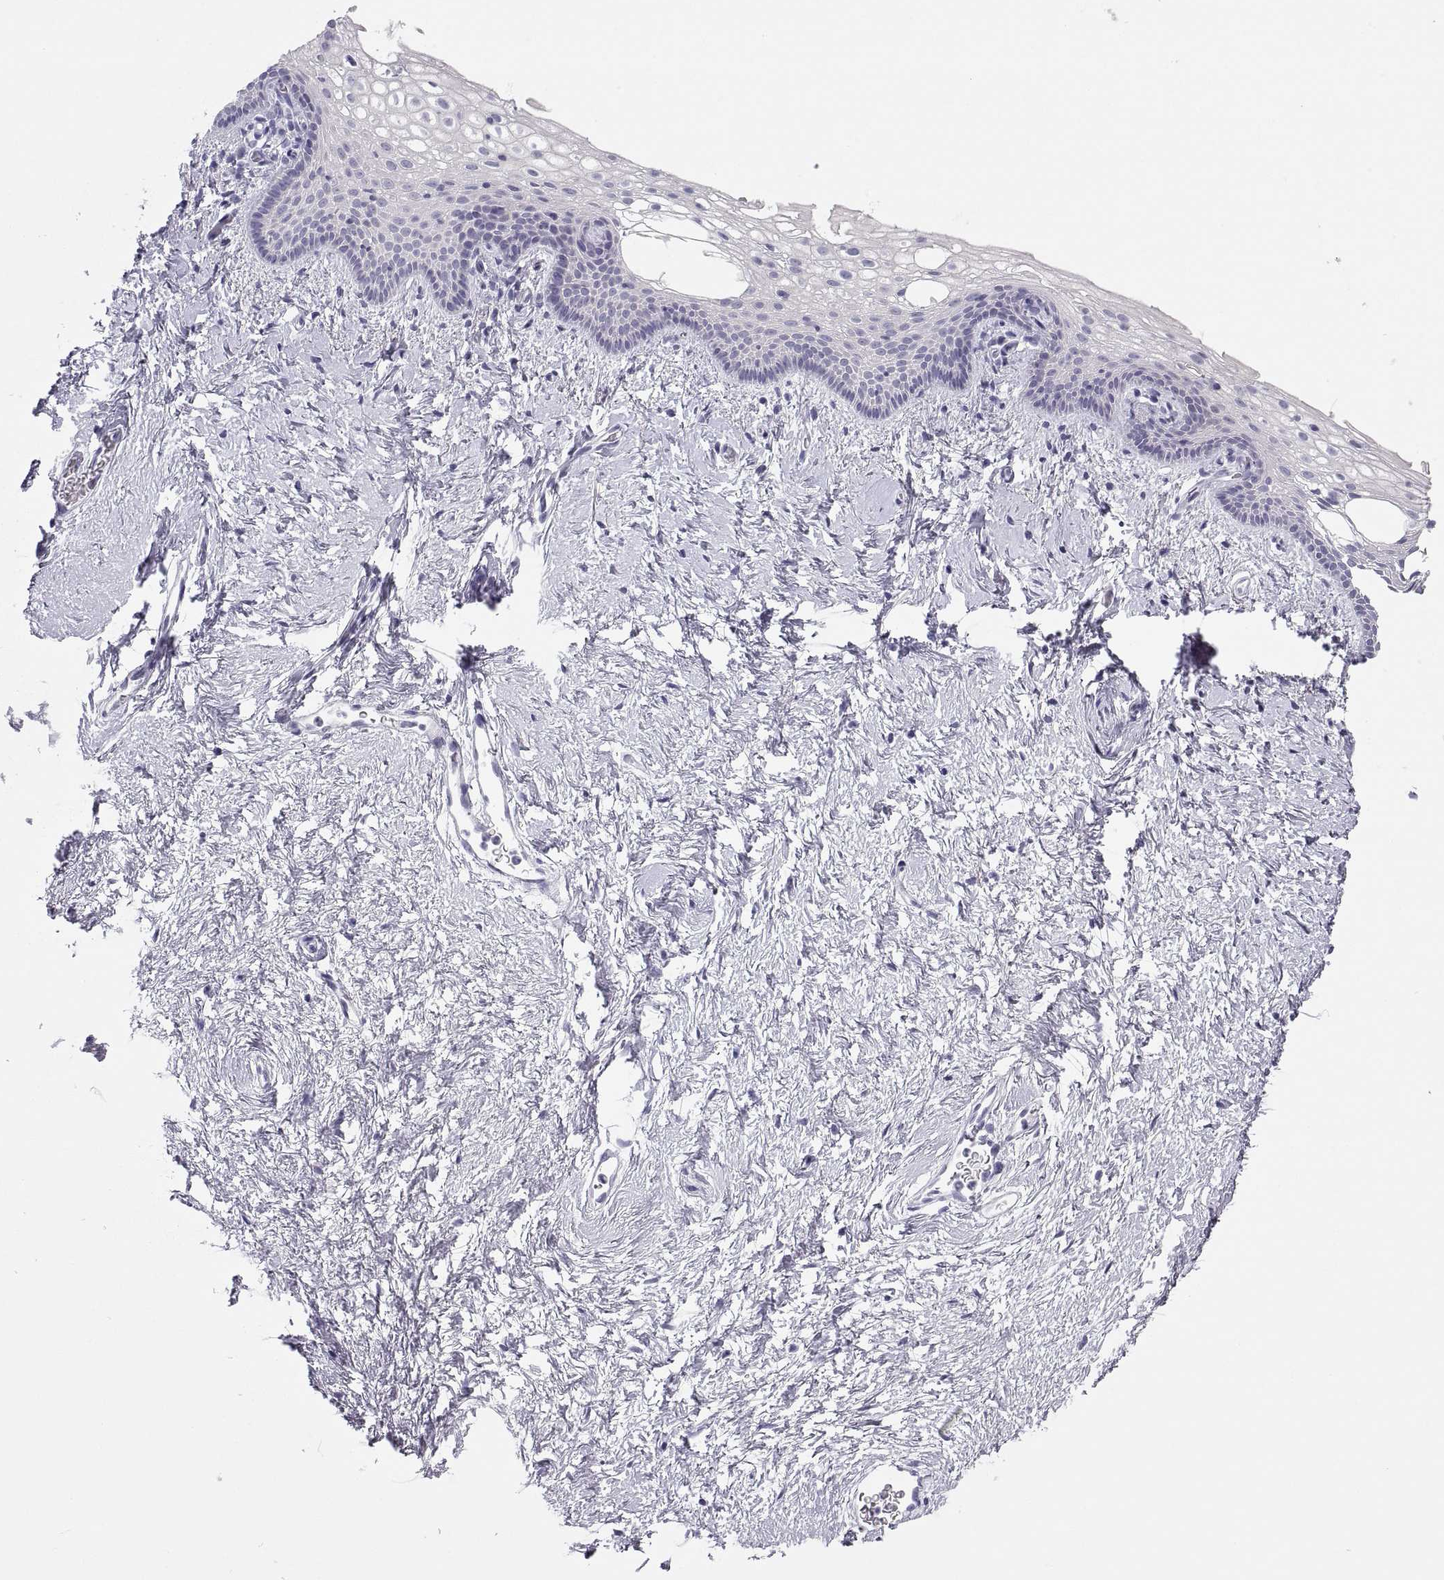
{"staining": {"intensity": "negative", "quantity": "none", "location": "none"}, "tissue": "vagina", "cell_type": "Squamous epithelial cells", "image_type": "normal", "snomed": [{"axis": "morphology", "description": "Normal tissue, NOS"}, {"axis": "topography", "description": "Vagina"}], "caption": "IHC micrograph of unremarkable vagina: vagina stained with DAB (3,3'-diaminobenzidine) displays no significant protein positivity in squamous epithelial cells.", "gene": "MAGEB2", "patient": {"sex": "female", "age": 61}}